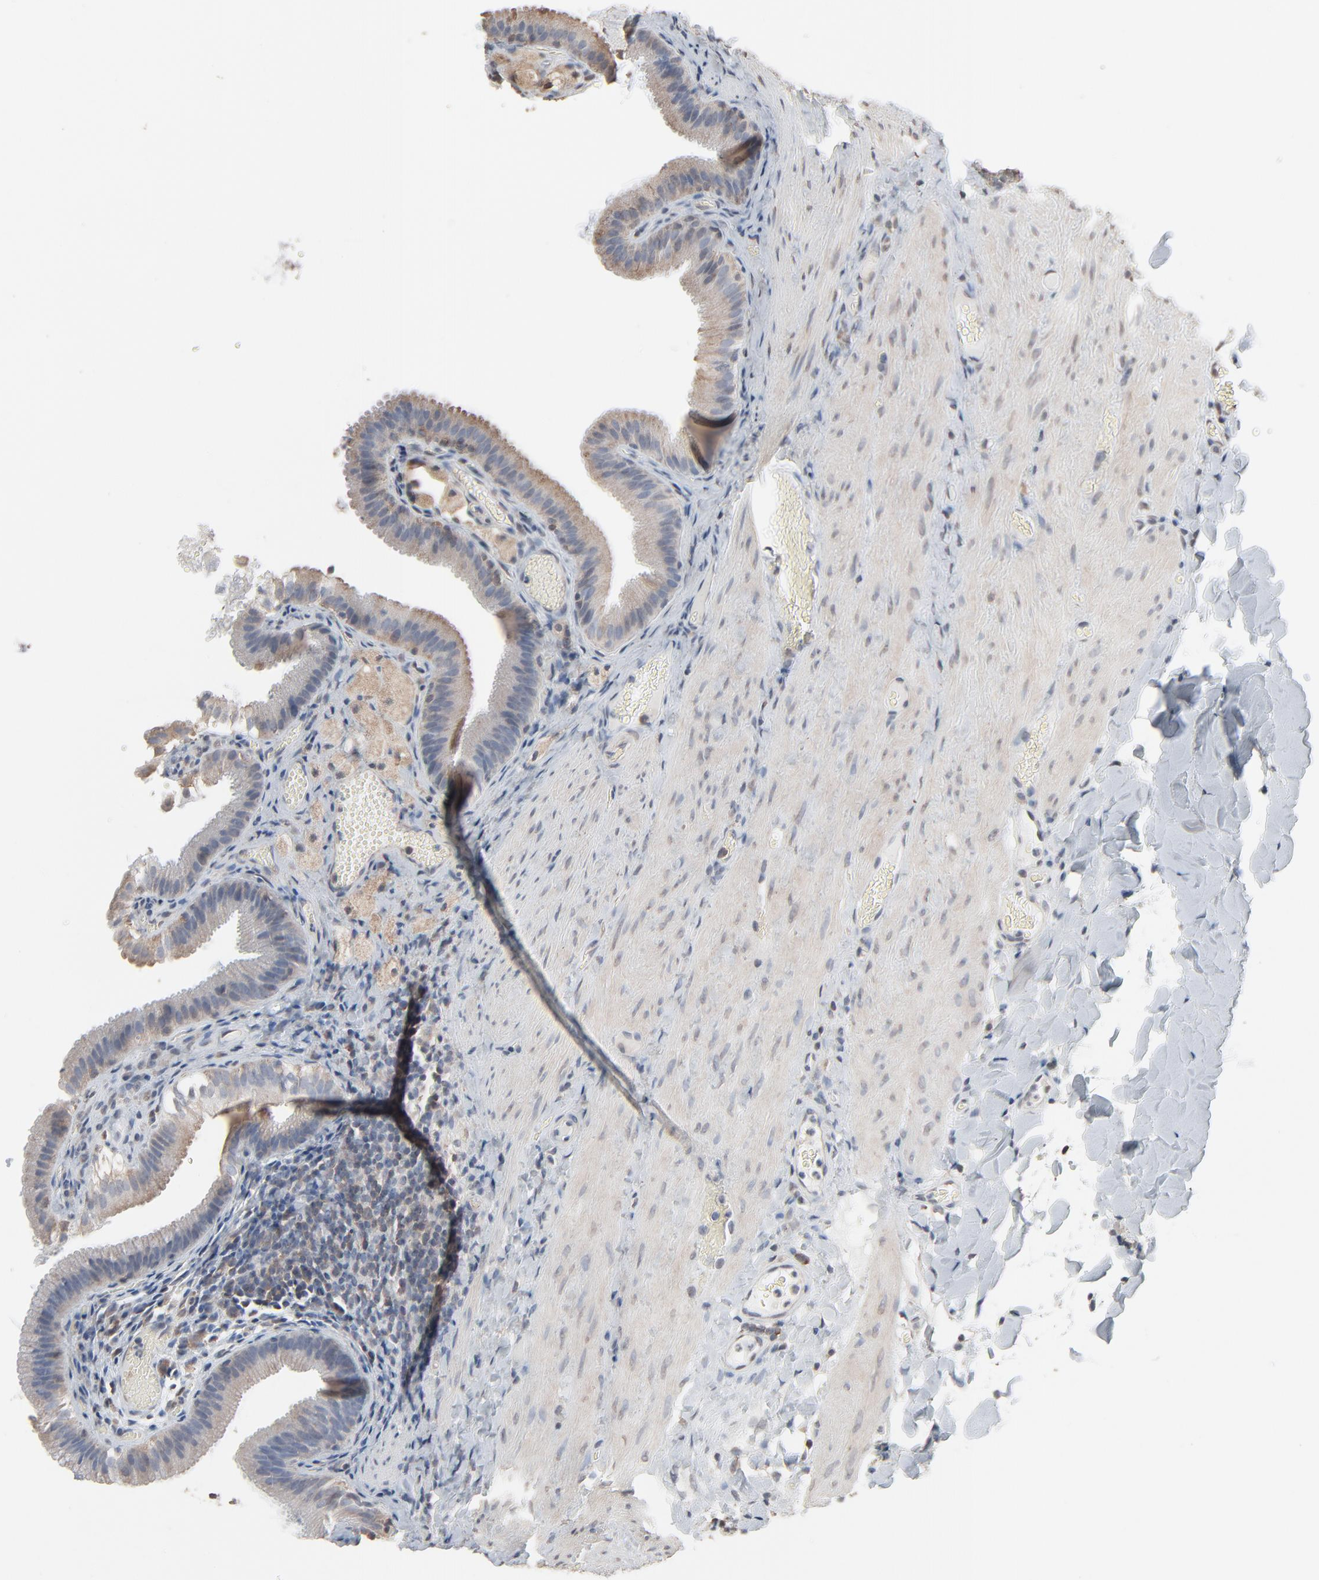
{"staining": {"intensity": "weak", "quantity": ">75%", "location": "cytoplasmic/membranous"}, "tissue": "gallbladder", "cell_type": "Glandular cells", "image_type": "normal", "snomed": [{"axis": "morphology", "description": "Normal tissue, NOS"}, {"axis": "topography", "description": "Gallbladder"}], "caption": "Immunohistochemical staining of normal human gallbladder demonstrates >75% levels of weak cytoplasmic/membranous protein expression in approximately >75% of glandular cells. Nuclei are stained in blue.", "gene": "CCT5", "patient": {"sex": "female", "age": 24}}